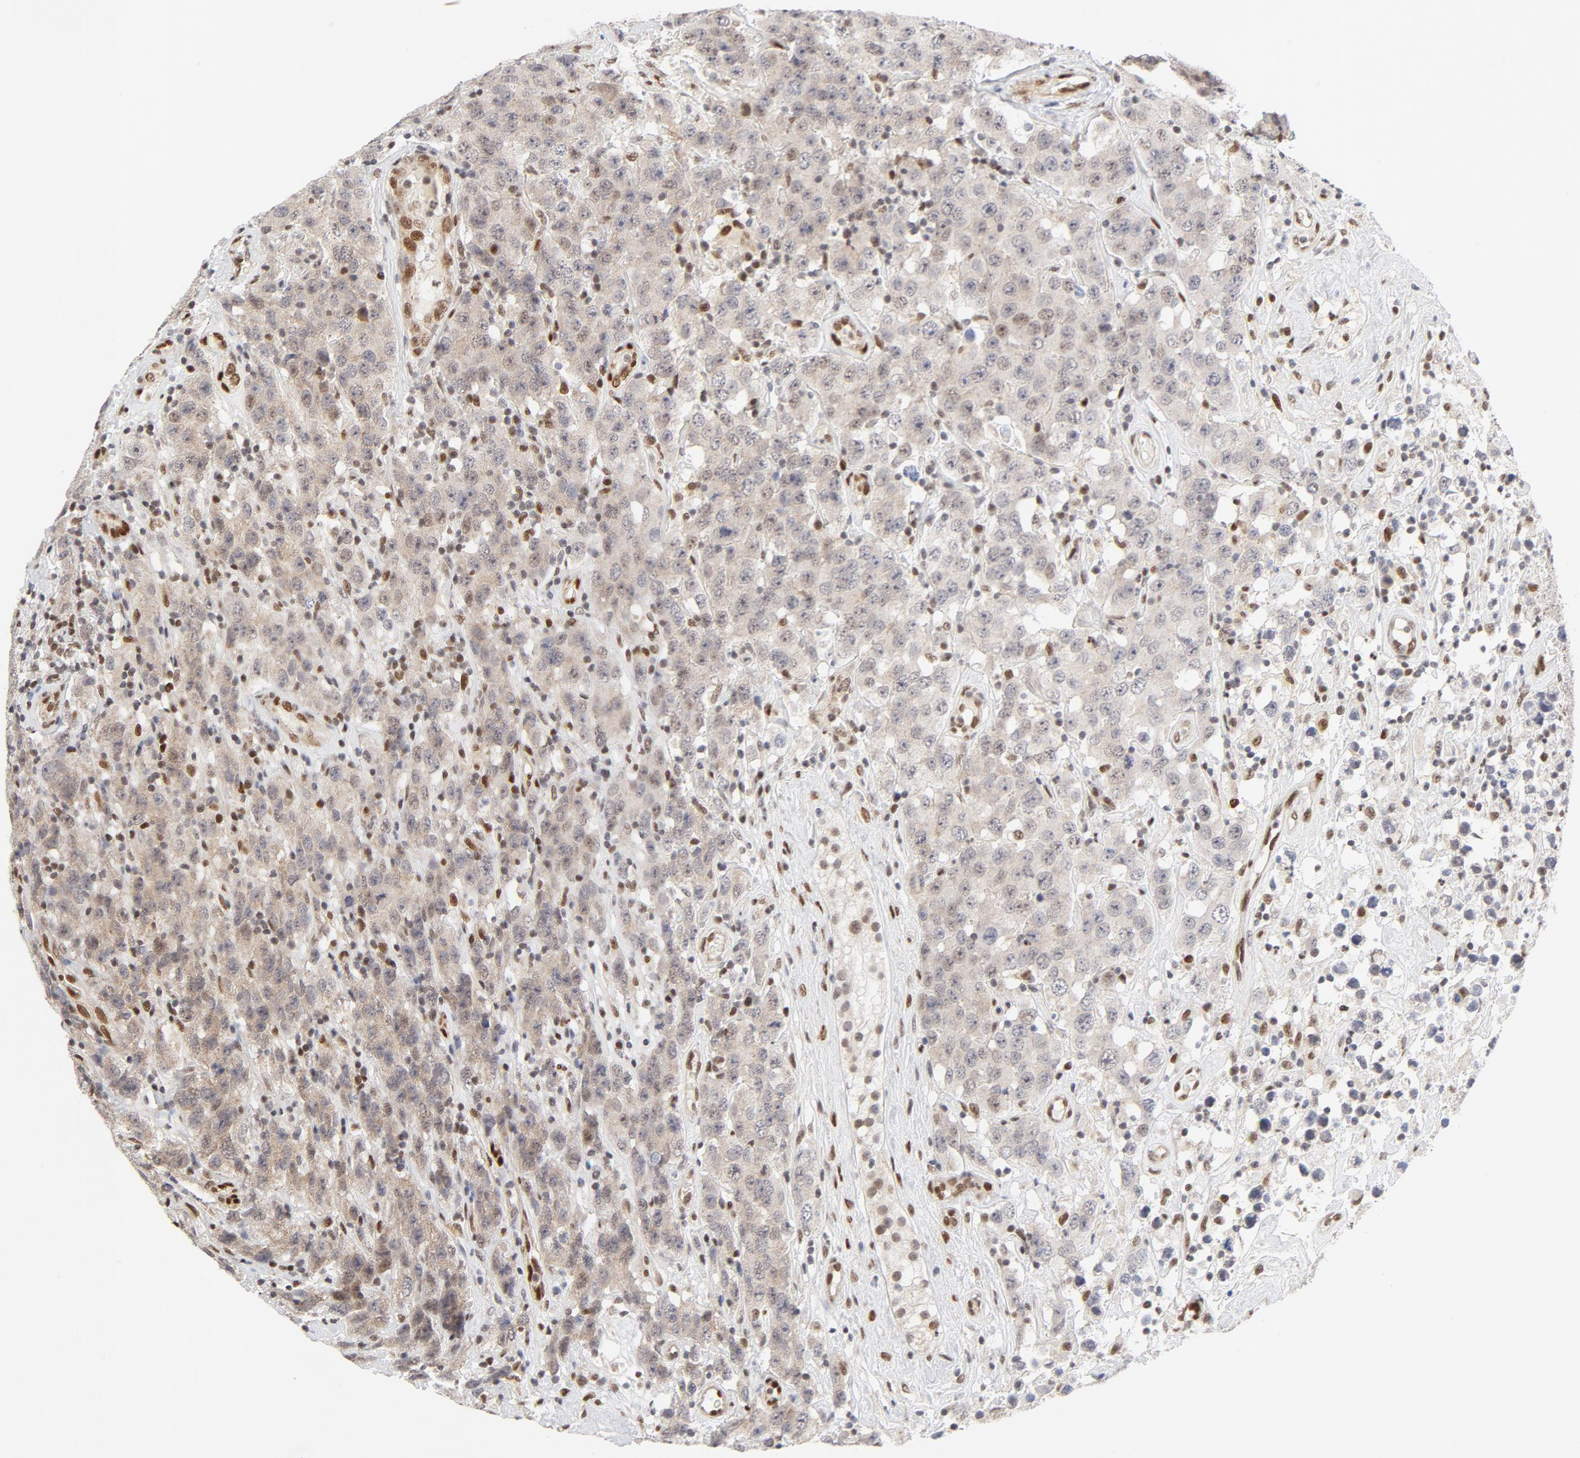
{"staining": {"intensity": "weak", "quantity": "<25%", "location": "nuclear"}, "tissue": "testis cancer", "cell_type": "Tumor cells", "image_type": "cancer", "snomed": [{"axis": "morphology", "description": "Seminoma, NOS"}, {"axis": "topography", "description": "Testis"}], "caption": "Testis cancer (seminoma) was stained to show a protein in brown. There is no significant positivity in tumor cells.", "gene": "MEF2A", "patient": {"sex": "male", "age": 52}}